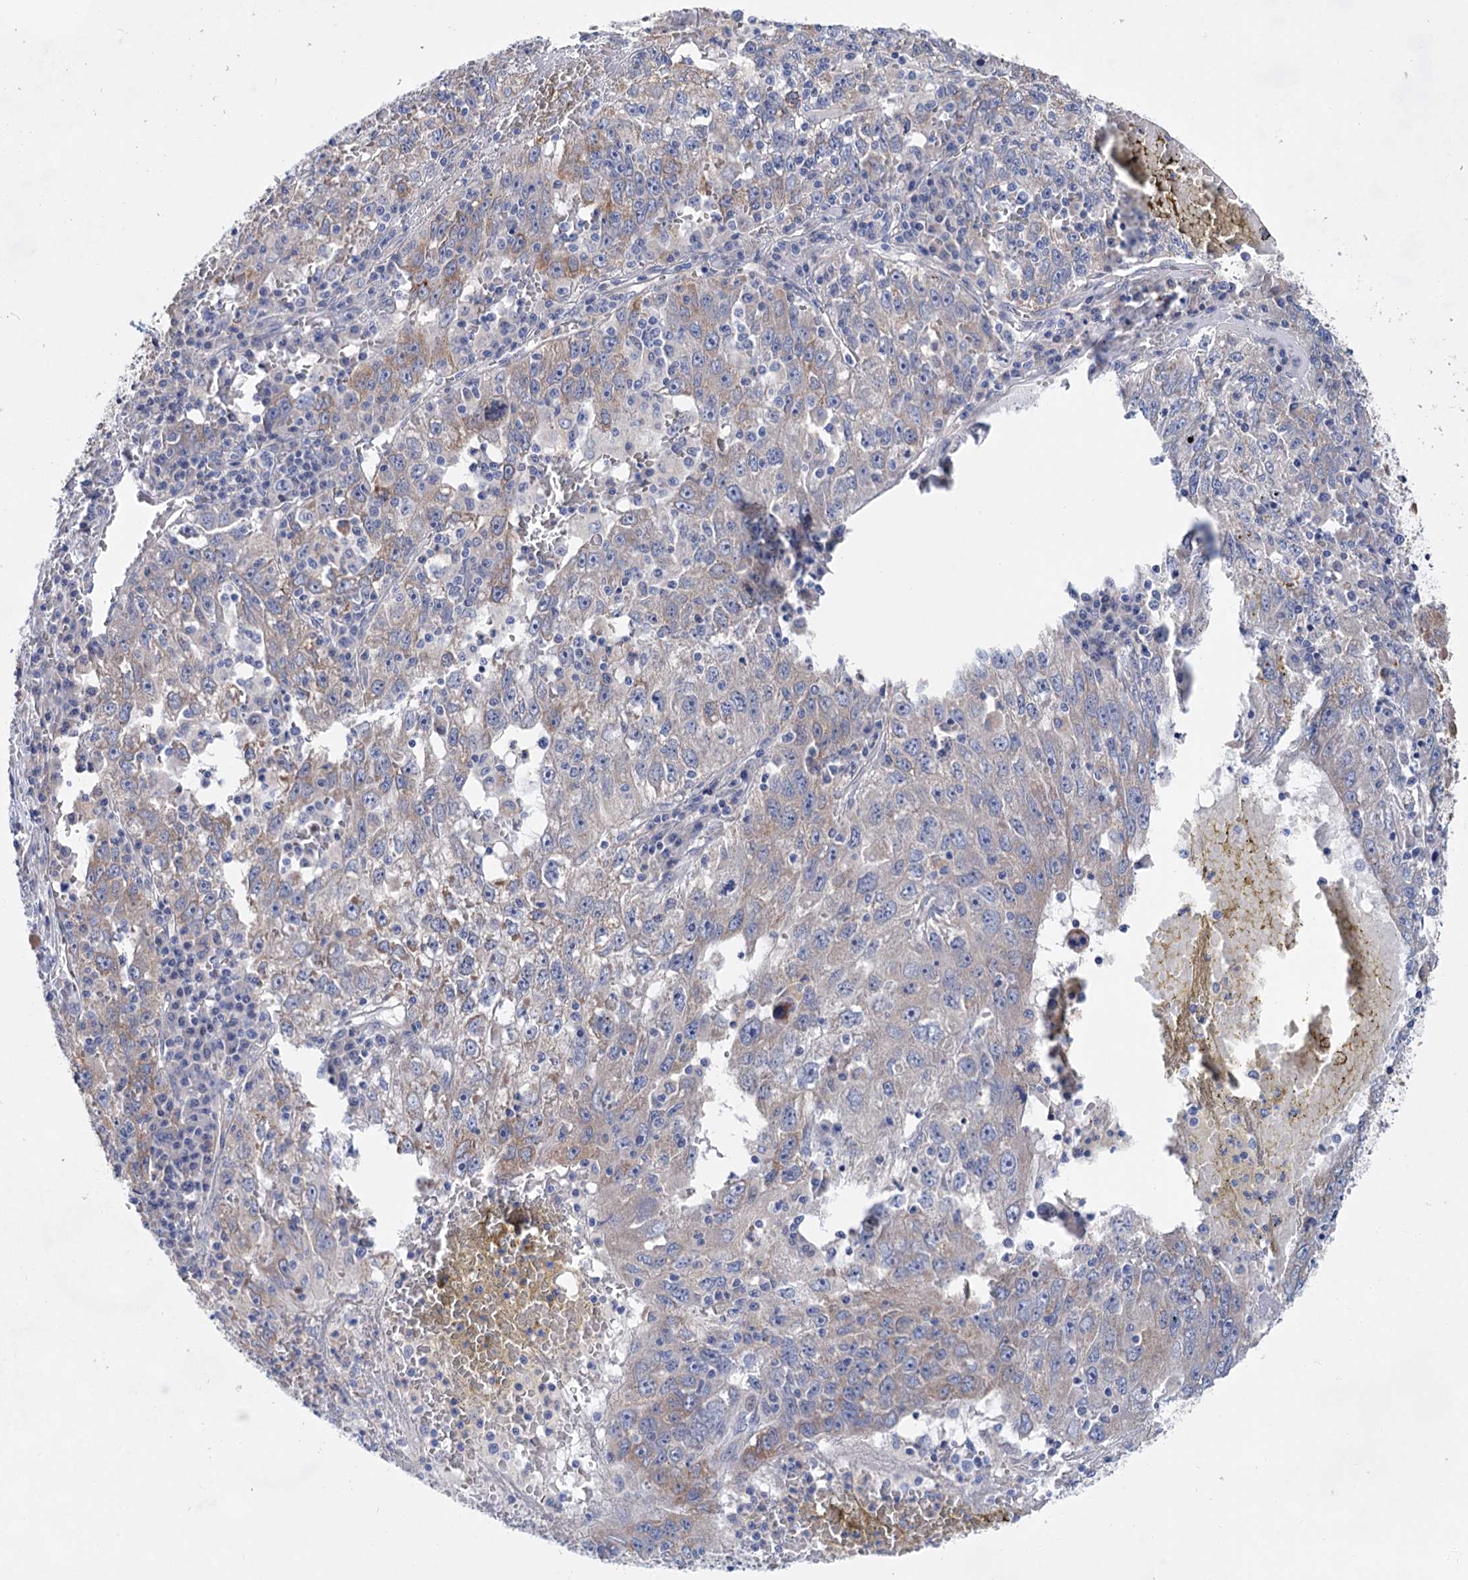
{"staining": {"intensity": "negative", "quantity": "none", "location": "none"}, "tissue": "liver cancer", "cell_type": "Tumor cells", "image_type": "cancer", "snomed": [{"axis": "morphology", "description": "Carcinoma, Hepatocellular, NOS"}, {"axis": "topography", "description": "Liver"}], "caption": "A histopathology image of liver cancer stained for a protein demonstrates no brown staining in tumor cells. (DAB immunohistochemistry (IHC) visualized using brightfield microscopy, high magnification).", "gene": "MORN3", "patient": {"sex": "male", "age": 49}}